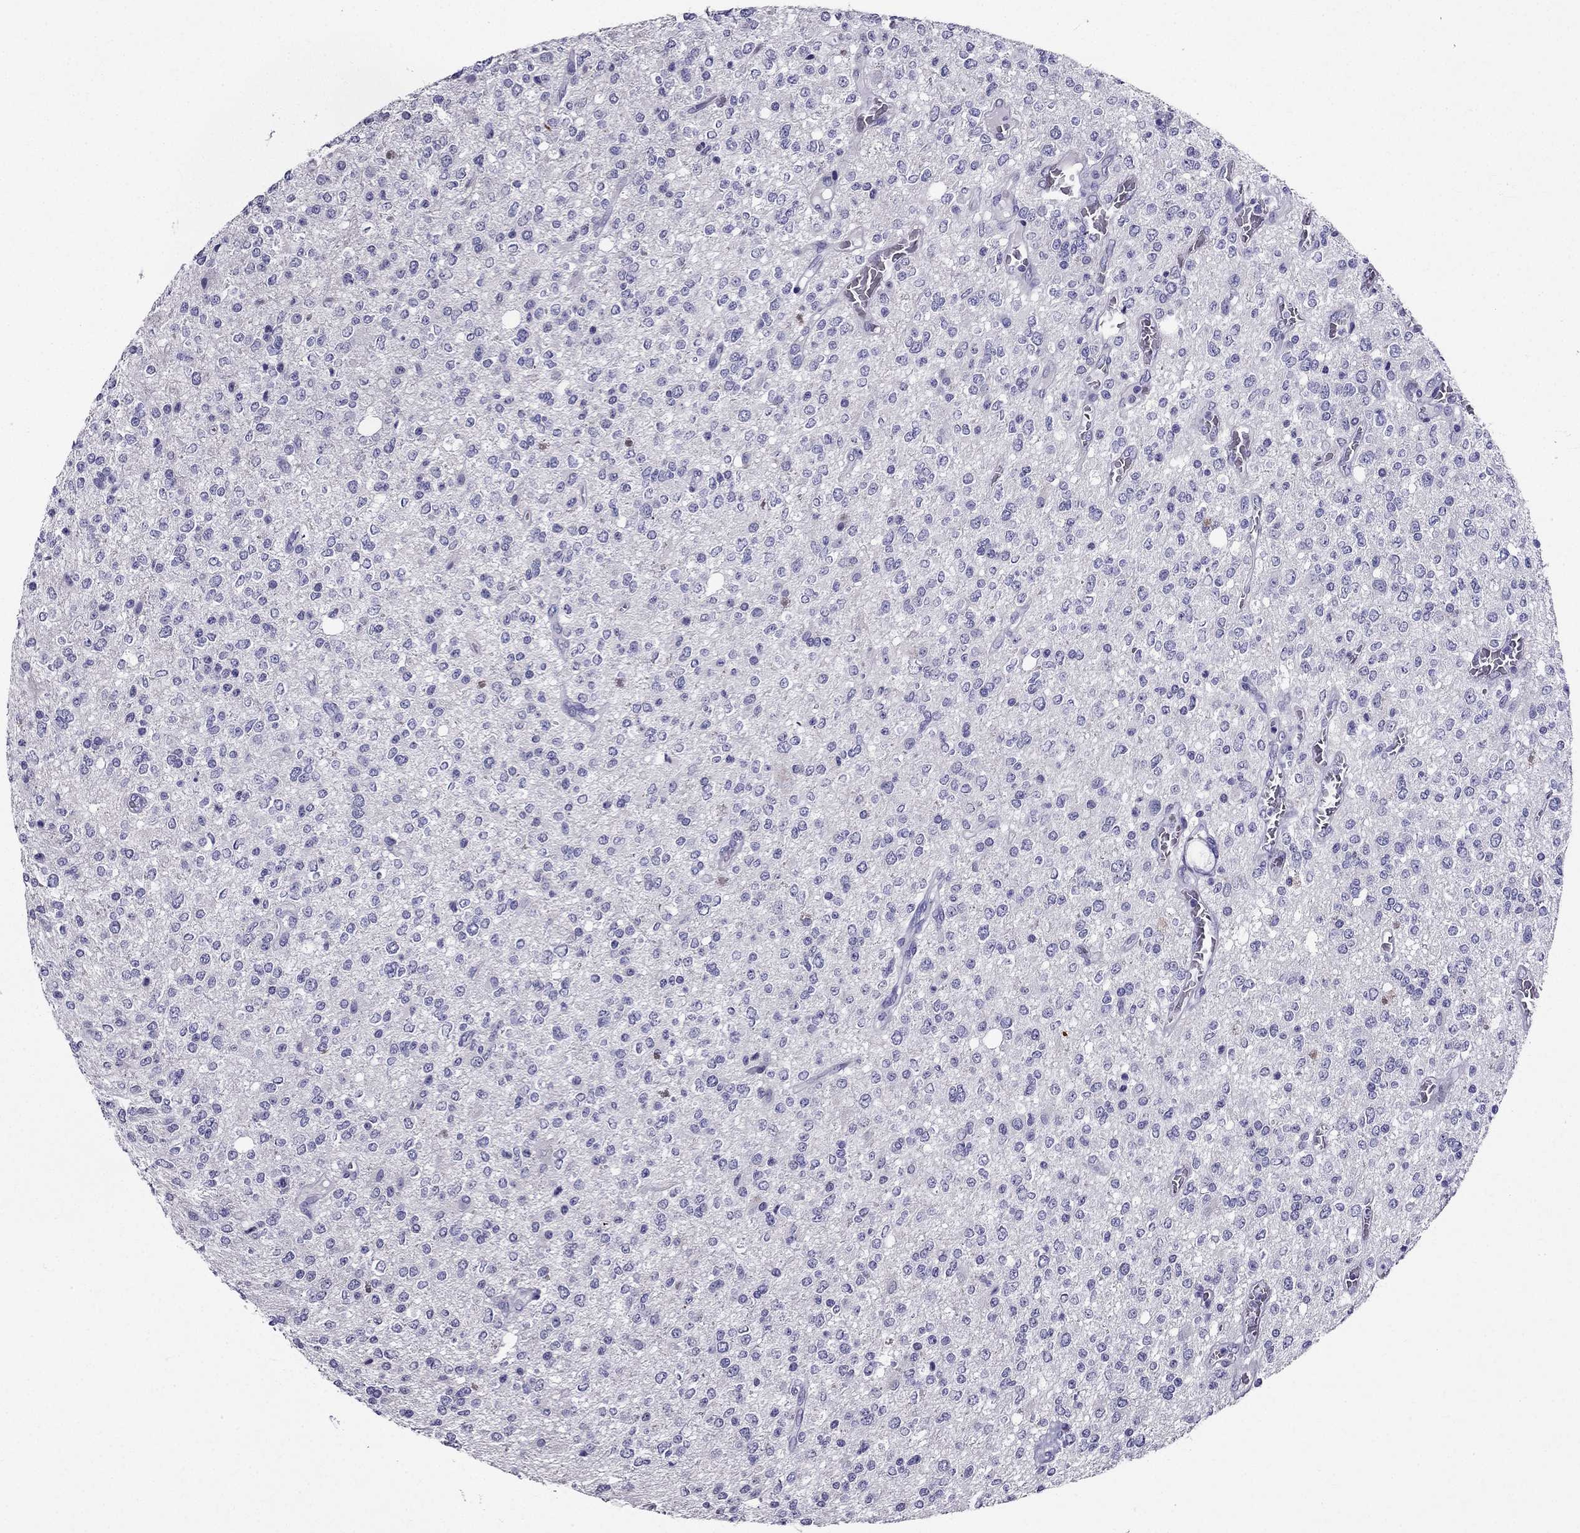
{"staining": {"intensity": "negative", "quantity": "none", "location": "none"}, "tissue": "glioma", "cell_type": "Tumor cells", "image_type": "cancer", "snomed": [{"axis": "morphology", "description": "Glioma, malignant, Low grade"}, {"axis": "topography", "description": "Brain"}], "caption": "A high-resolution image shows IHC staining of glioma, which exhibits no significant positivity in tumor cells. The staining is performed using DAB brown chromogen with nuclei counter-stained in using hematoxylin.", "gene": "ZNF541", "patient": {"sex": "male", "age": 67}}